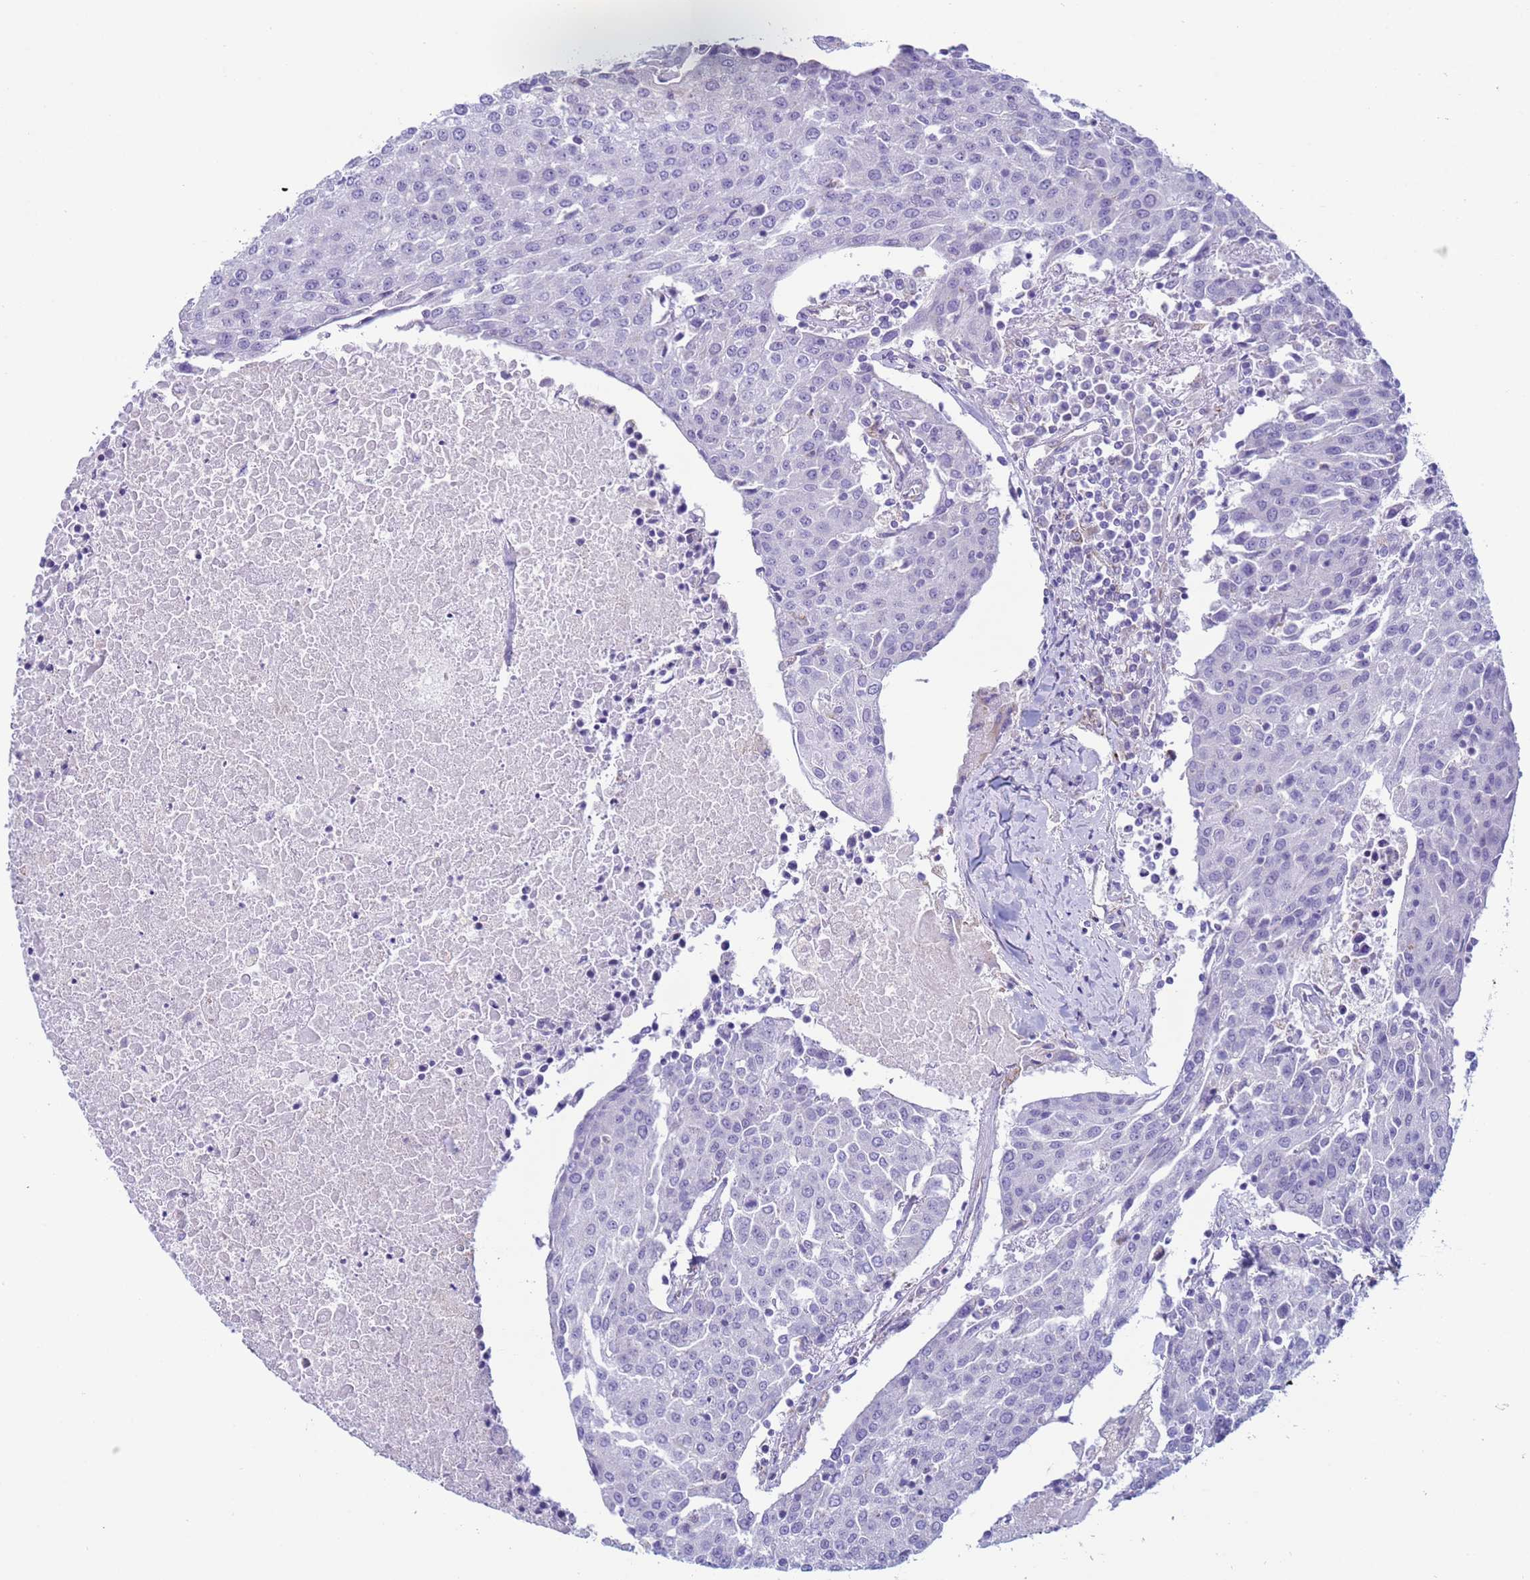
{"staining": {"intensity": "negative", "quantity": "none", "location": "none"}, "tissue": "urothelial cancer", "cell_type": "Tumor cells", "image_type": "cancer", "snomed": [{"axis": "morphology", "description": "Urothelial carcinoma, High grade"}, {"axis": "topography", "description": "Urinary bladder"}], "caption": "DAB (3,3'-diaminobenzidine) immunohistochemical staining of human urothelial cancer reveals no significant staining in tumor cells. (Stains: DAB (3,3'-diaminobenzidine) IHC with hematoxylin counter stain, Microscopy: brightfield microscopy at high magnification).", "gene": "NCALD", "patient": {"sex": "female", "age": 85}}